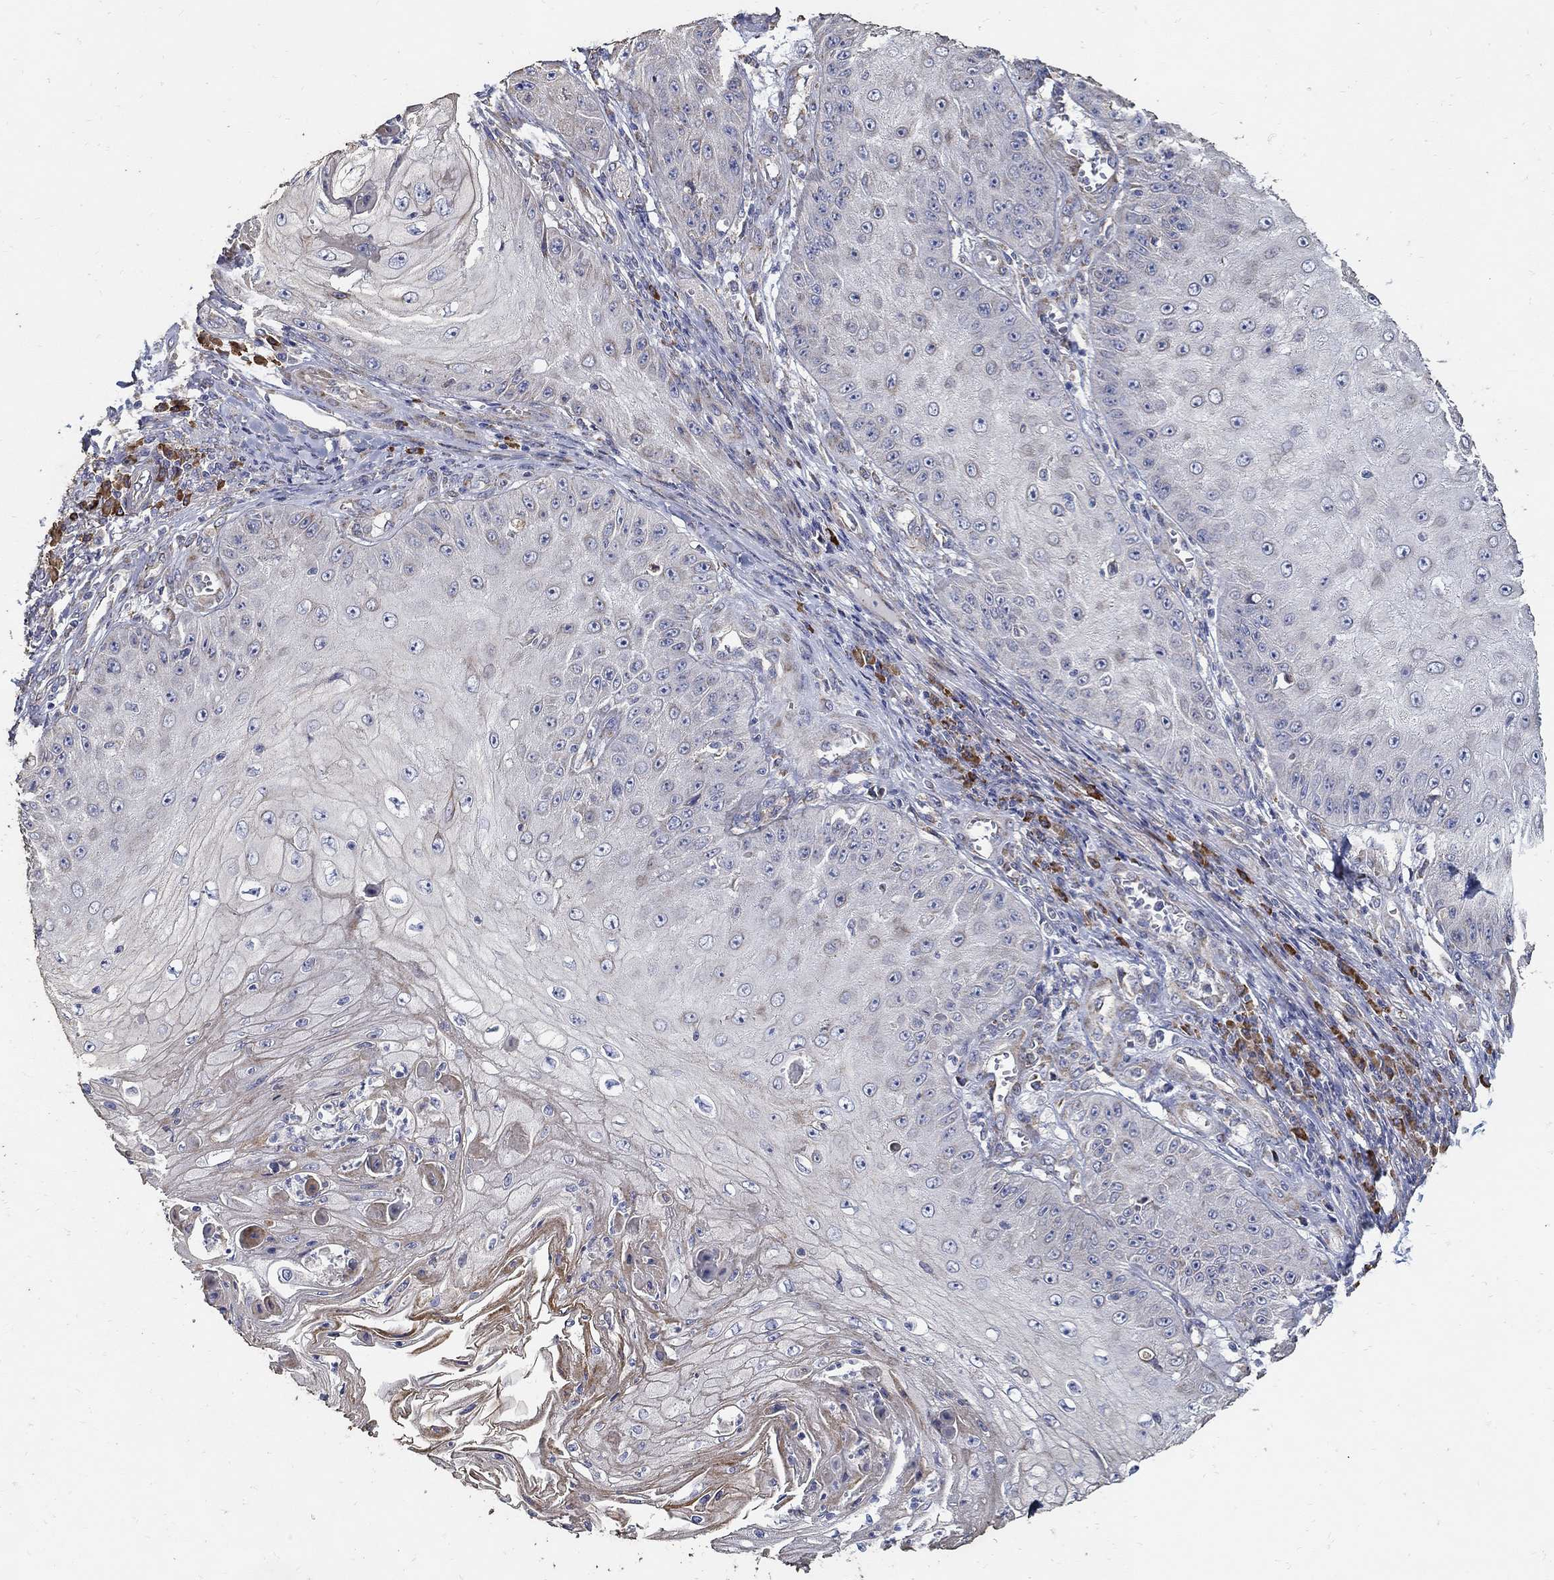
{"staining": {"intensity": "negative", "quantity": "none", "location": "none"}, "tissue": "skin cancer", "cell_type": "Tumor cells", "image_type": "cancer", "snomed": [{"axis": "morphology", "description": "Squamous cell carcinoma, NOS"}, {"axis": "topography", "description": "Skin"}], "caption": "Immunohistochemical staining of human skin cancer (squamous cell carcinoma) displays no significant staining in tumor cells. Brightfield microscopy of IHC stained with DAB (3,3'-diaminobenzidine) (brown) and hematoxylin (blue), captured at high magnification.", "gene": "EMILIN3", "patient": {"sex": "male", "age": 70}}